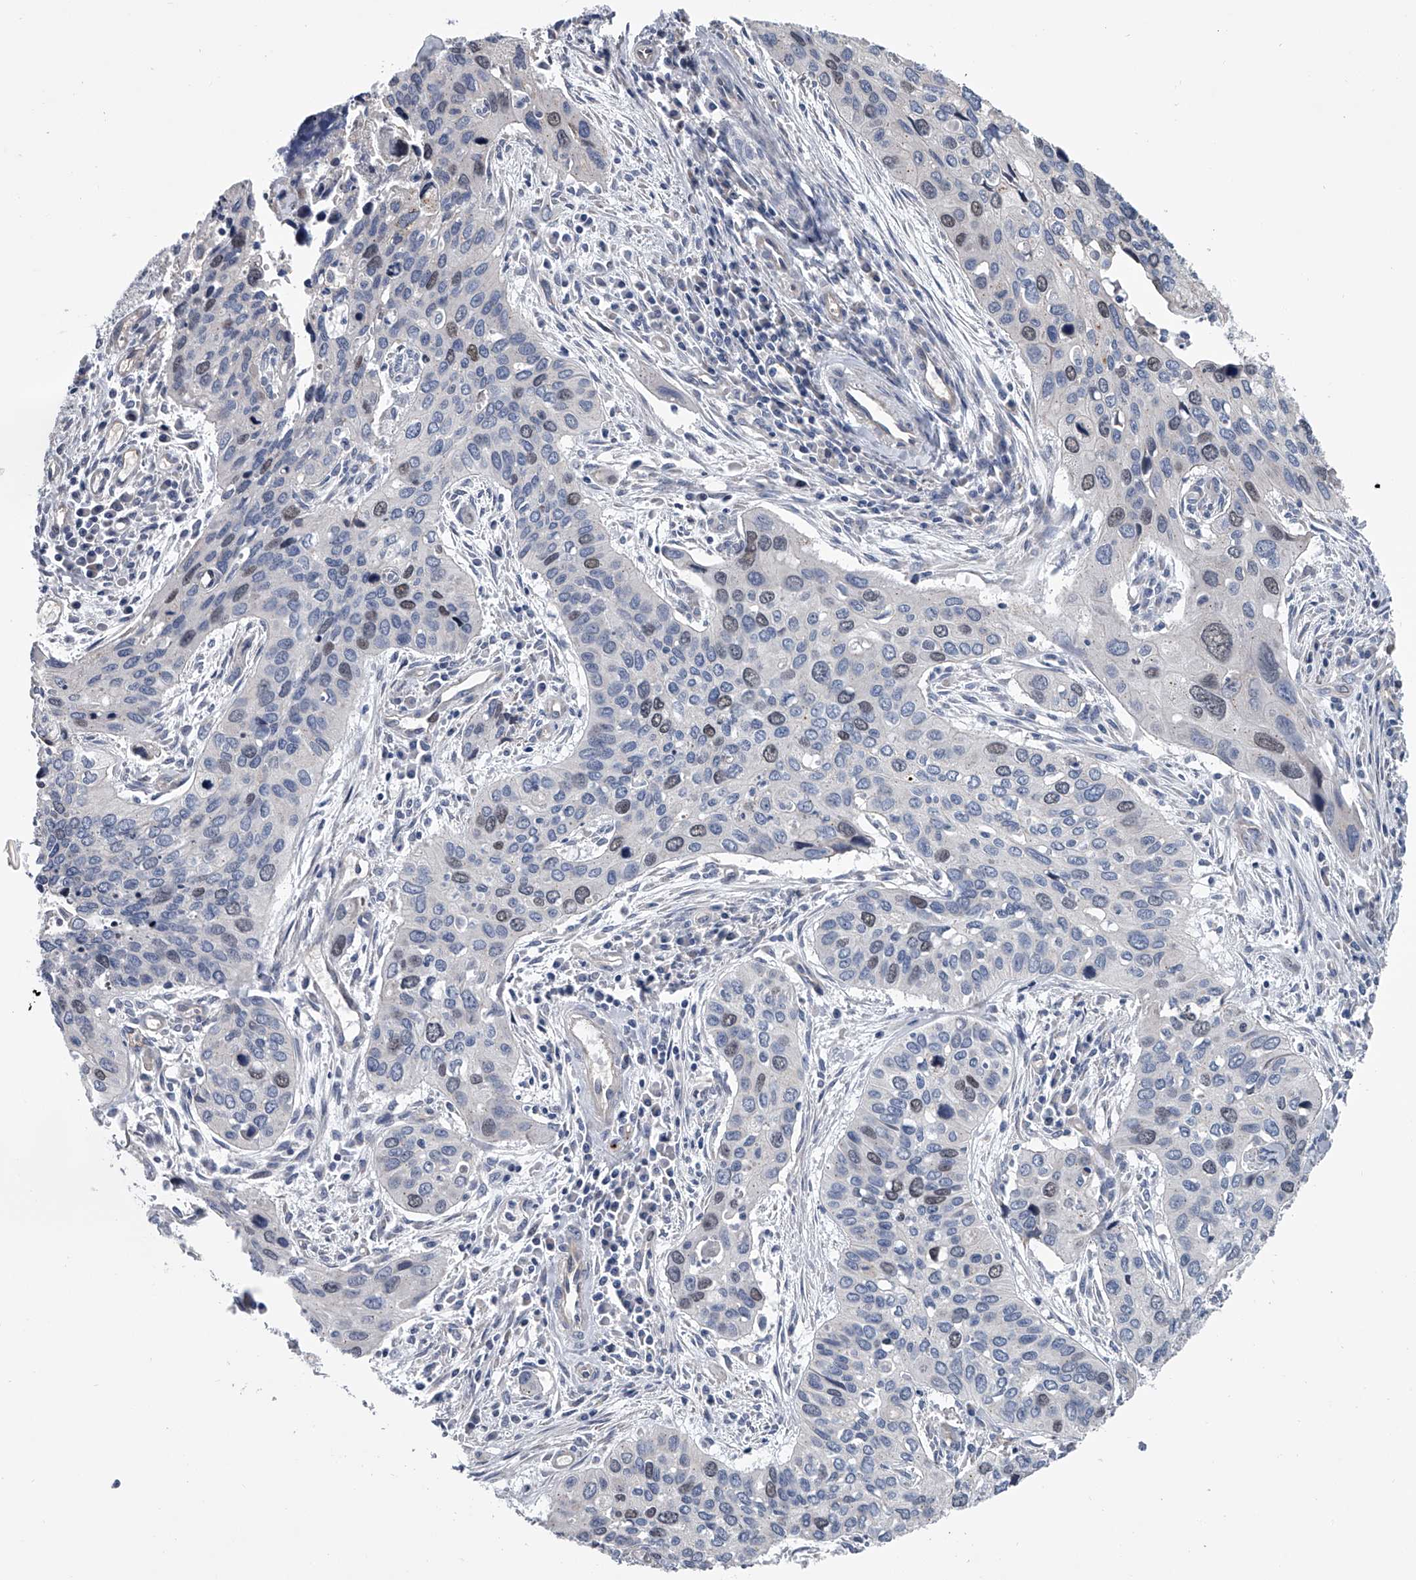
{"staining": {"intensity": "weak", "quantity": "<25%", "location": "nuclear"}, "tissue": "cervical cancer", "cell_type": "Tumor cells", "image_type": "cancer", "snomed": [{"axis": "morphology", "description": "Squamous cell carcinoma, NOS"}, {"axis": "topography", "description": "Cervix"}], "caption": "Tumor cells show no significant protein staining in cervical cancer (squamous cell carcinoma).", "gene": "ABCG1", "patient": {"sex": "female", "age": 55}}